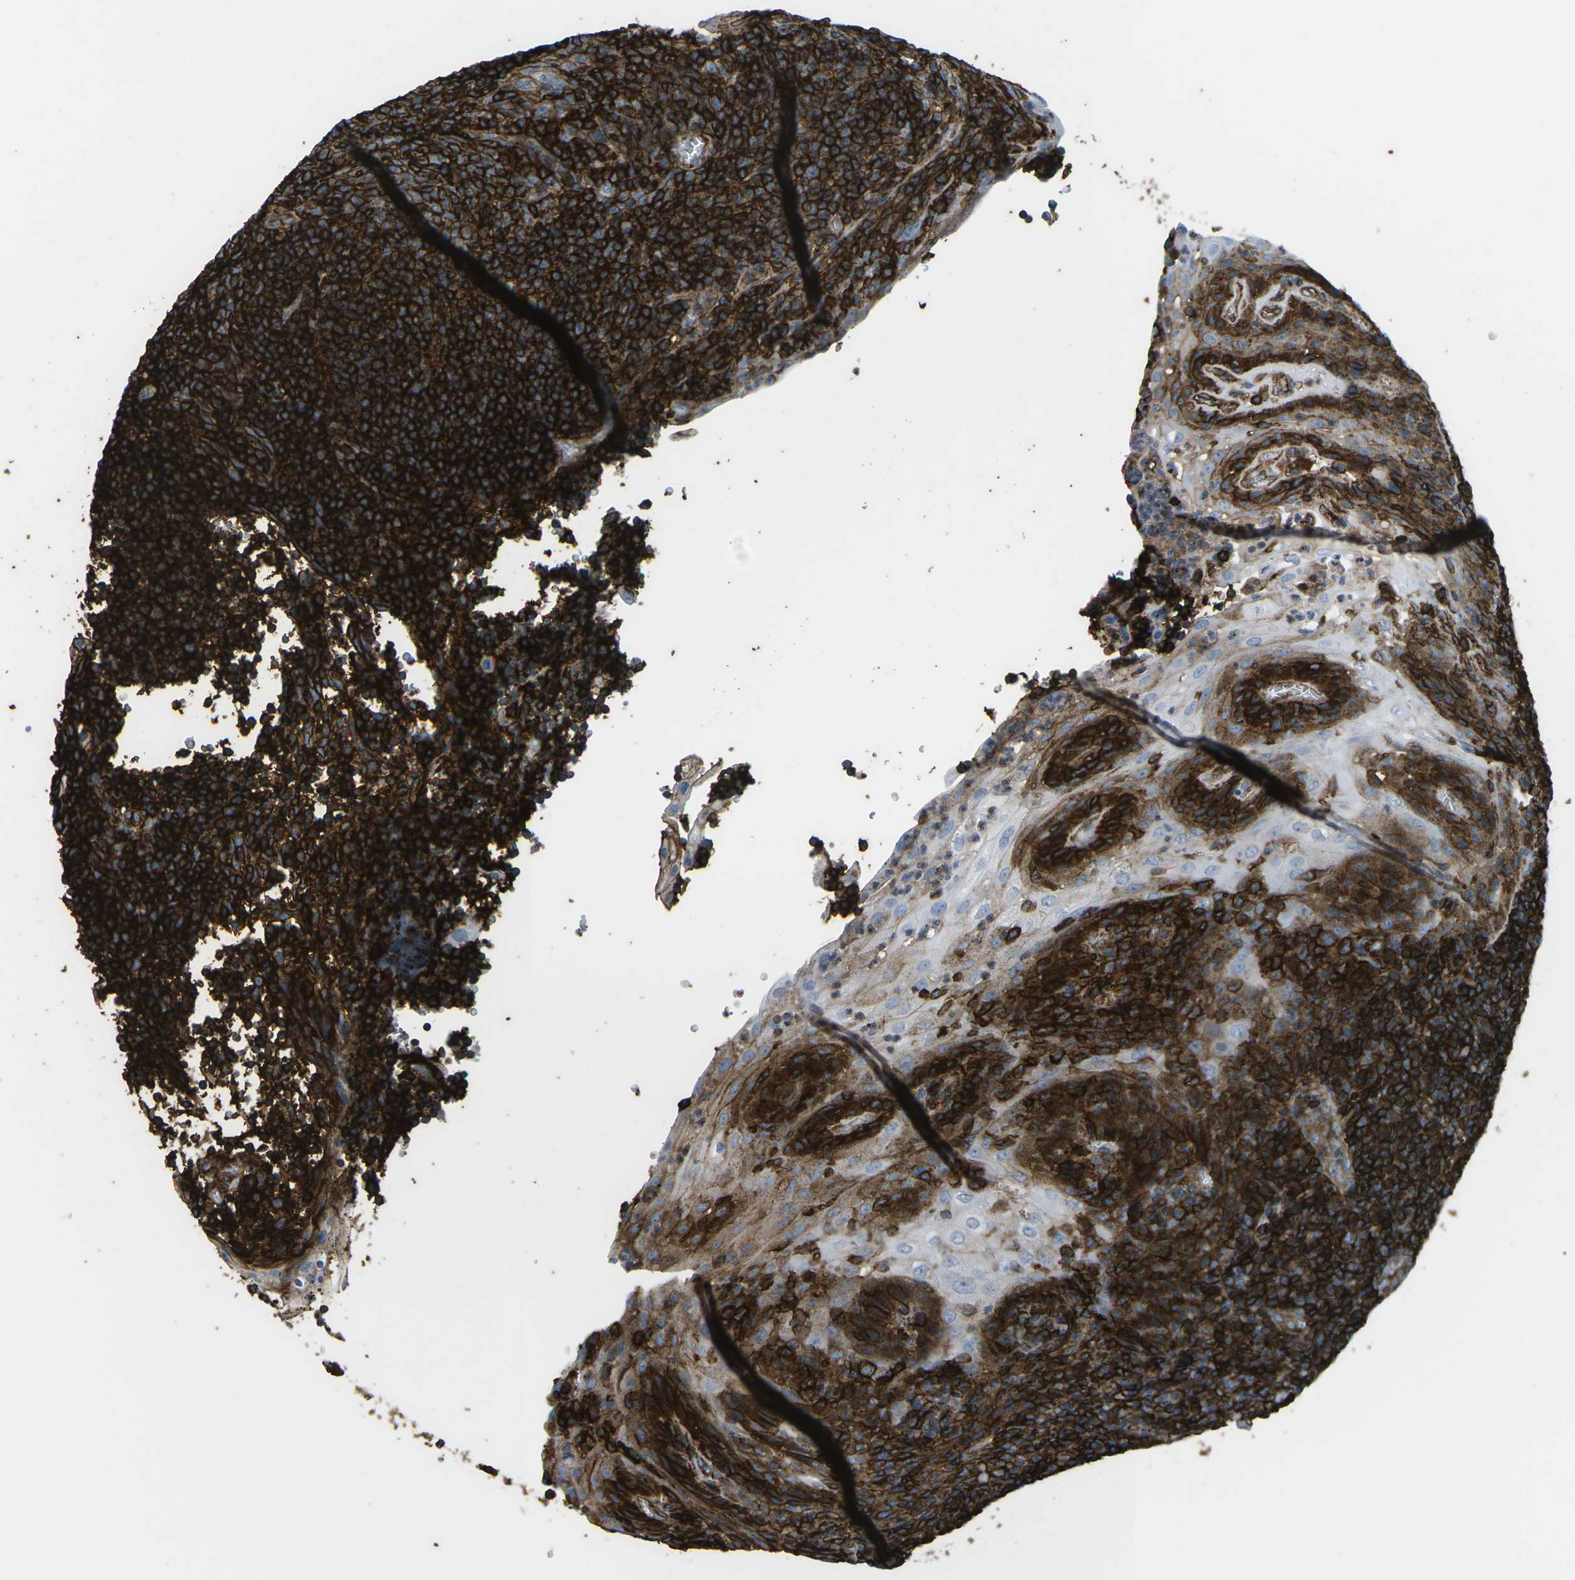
{"staining": {"intensity": "strong", "quantity": ">75%", "location": "cytoplasmic/membranous"}, "tissue": "tonsil", "cell_type": "Germinal center cells", "image_type": "normal", "snomed": [{"axis": "morphology", "description": "Normal tissue, NOS"}, {"axis": "topography", "description": "Tonsil"}], "caption": "This histopathology image shows normal tonsil stained with IHC to label a protein in brown. The cytoplasmic/membranous of germinal center cells show strong positivity for the protein. Nuclei are counter-stained blue.", "gene": "HLA", "patient": {"sex": "male", "age": 37}}